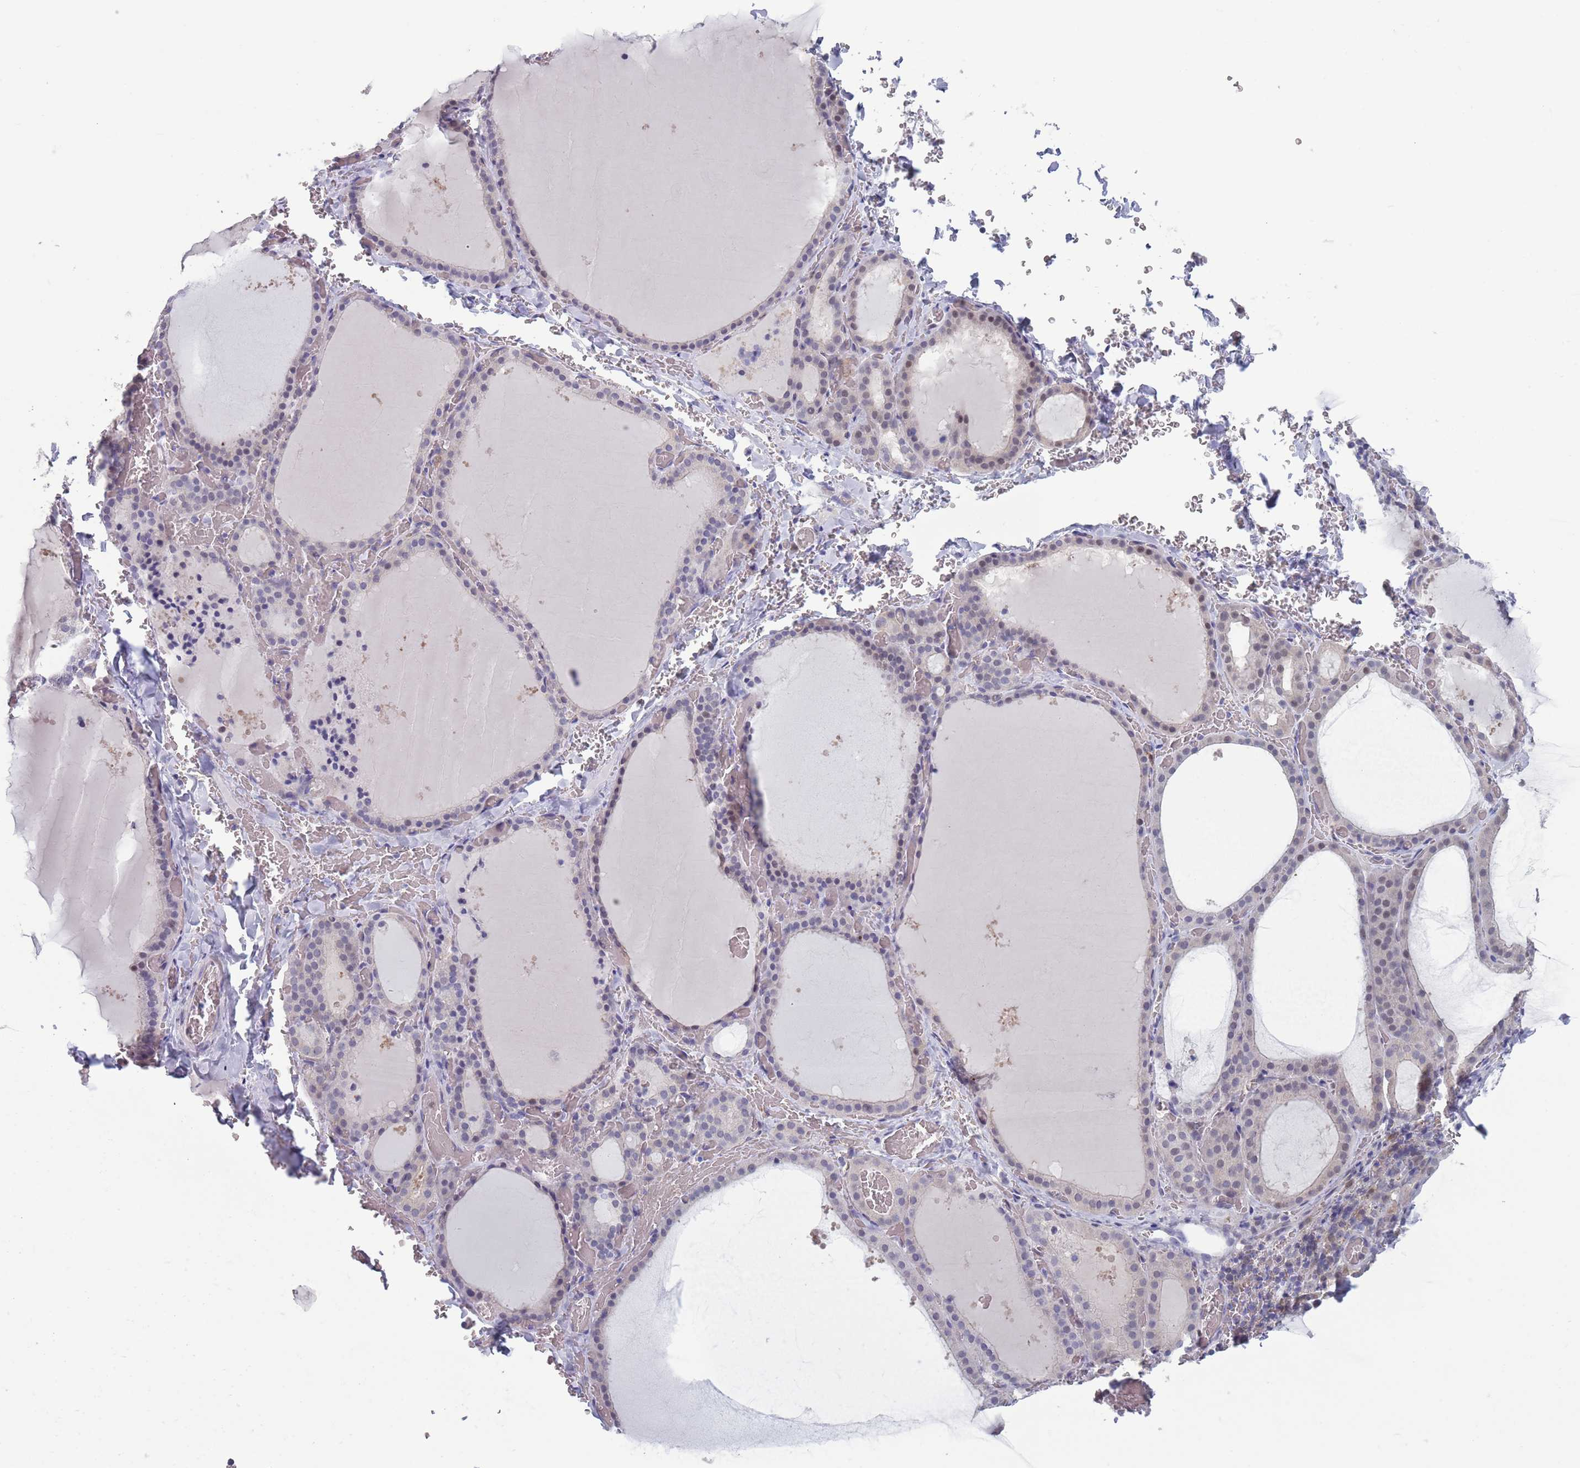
{"staining": {"intensity": "weak", "quantity": "<25%", "location": "nuclear"}, "tissue": "thyroid gland", "cell_type": "Glandular cells", "image_type": "normal", "snomed": [{"axis": "morphology", "description": "Normal tissue, NOS"}, {"axis": "topography", "description": "Thyroid gland"}], "caption": "The image shows no staining of glandular cells in benign thyroid gland.", "gene": "CLNS1A", "patient": {"sex": "female", "age": 39}}